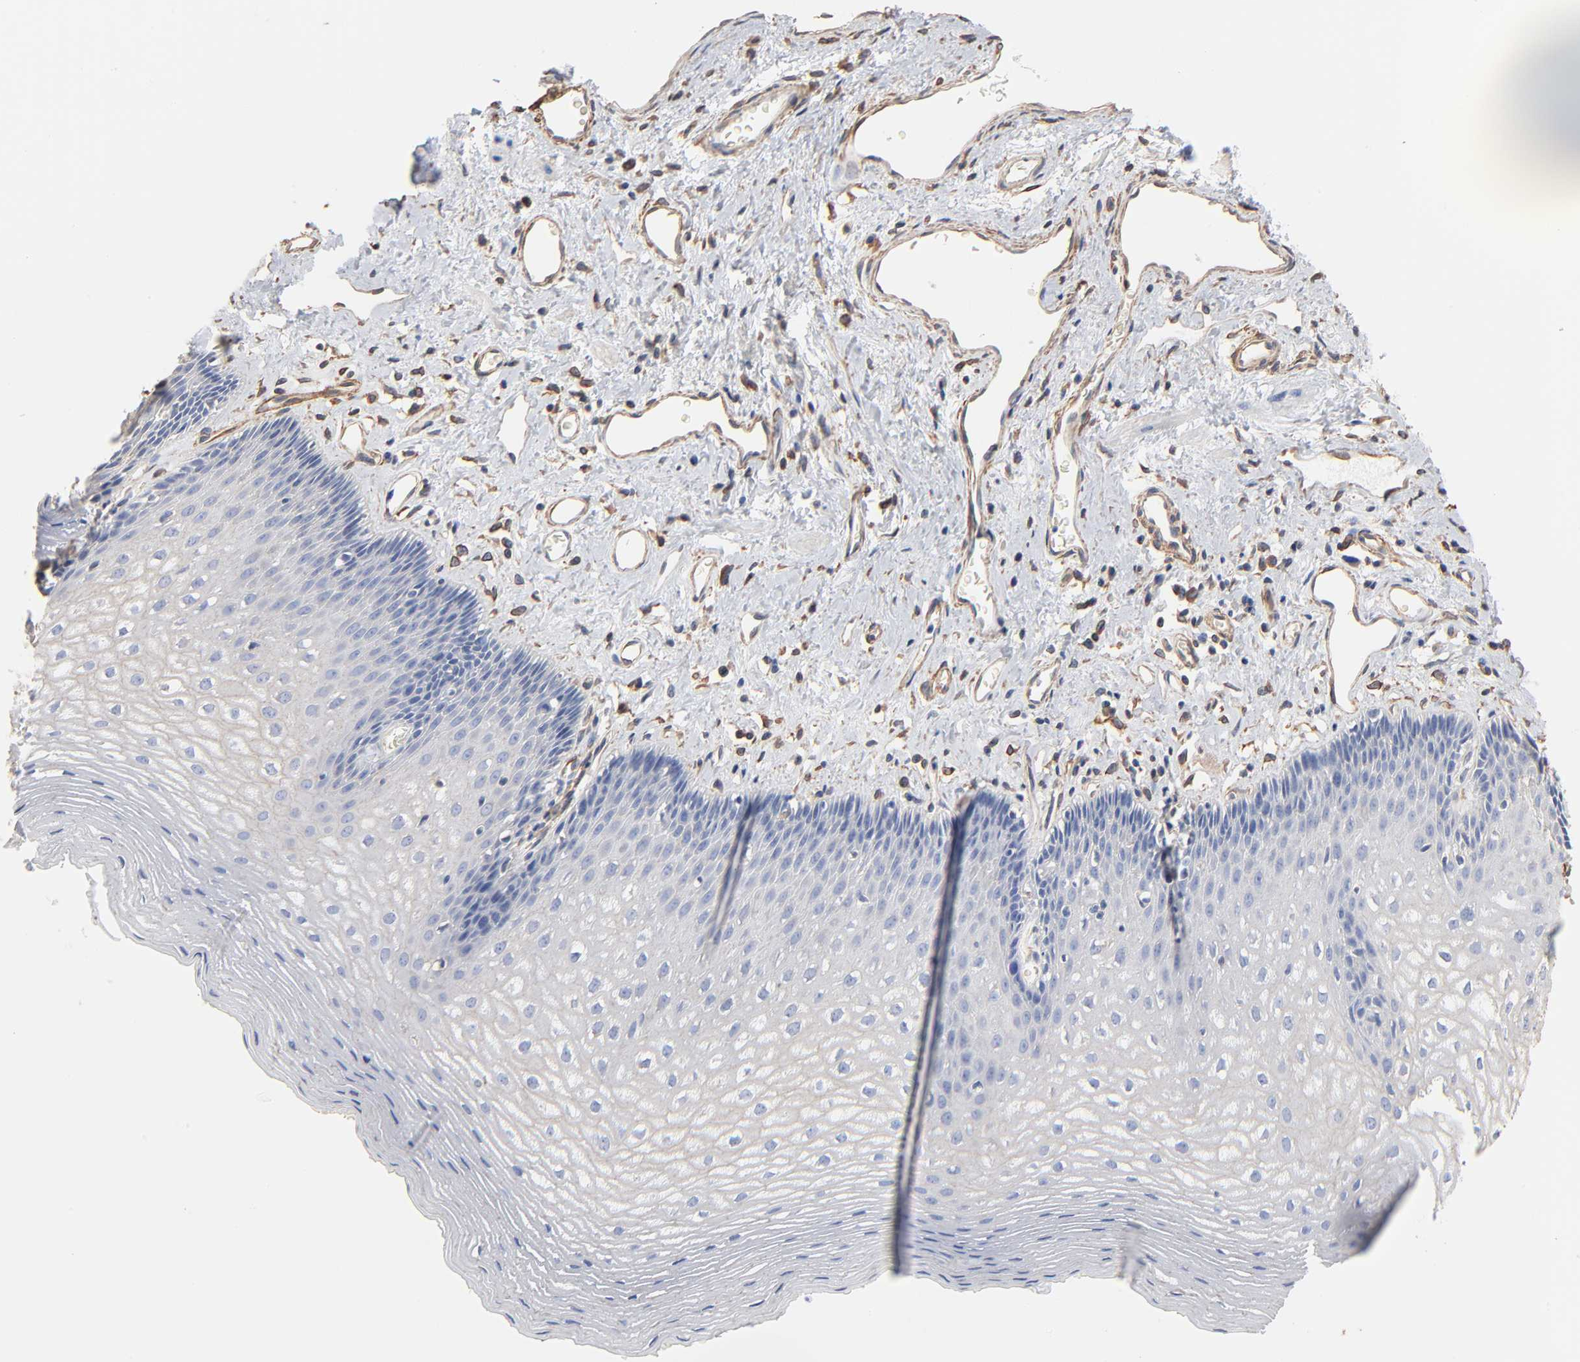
{"staining": {"intensity": "negative", "quantity": "none", "location": "none"}, "tissue": "esophagus", "cell_type": "Squamous epithelial cells", "image_type": "normal", "snomed": [{"axis": "morphology", "description": "Normal tissue, NOS"}, {"axis": "topography", "description": "Esophagus"}], "caption": "High power microscopy photomicrograph of an immunohistochemistry micrograph of normal esophagus, revealing no significant staining in squamous epithelial cells.", "gene": "ABCD4", "patient": {"sex": "female", "age": 70}}